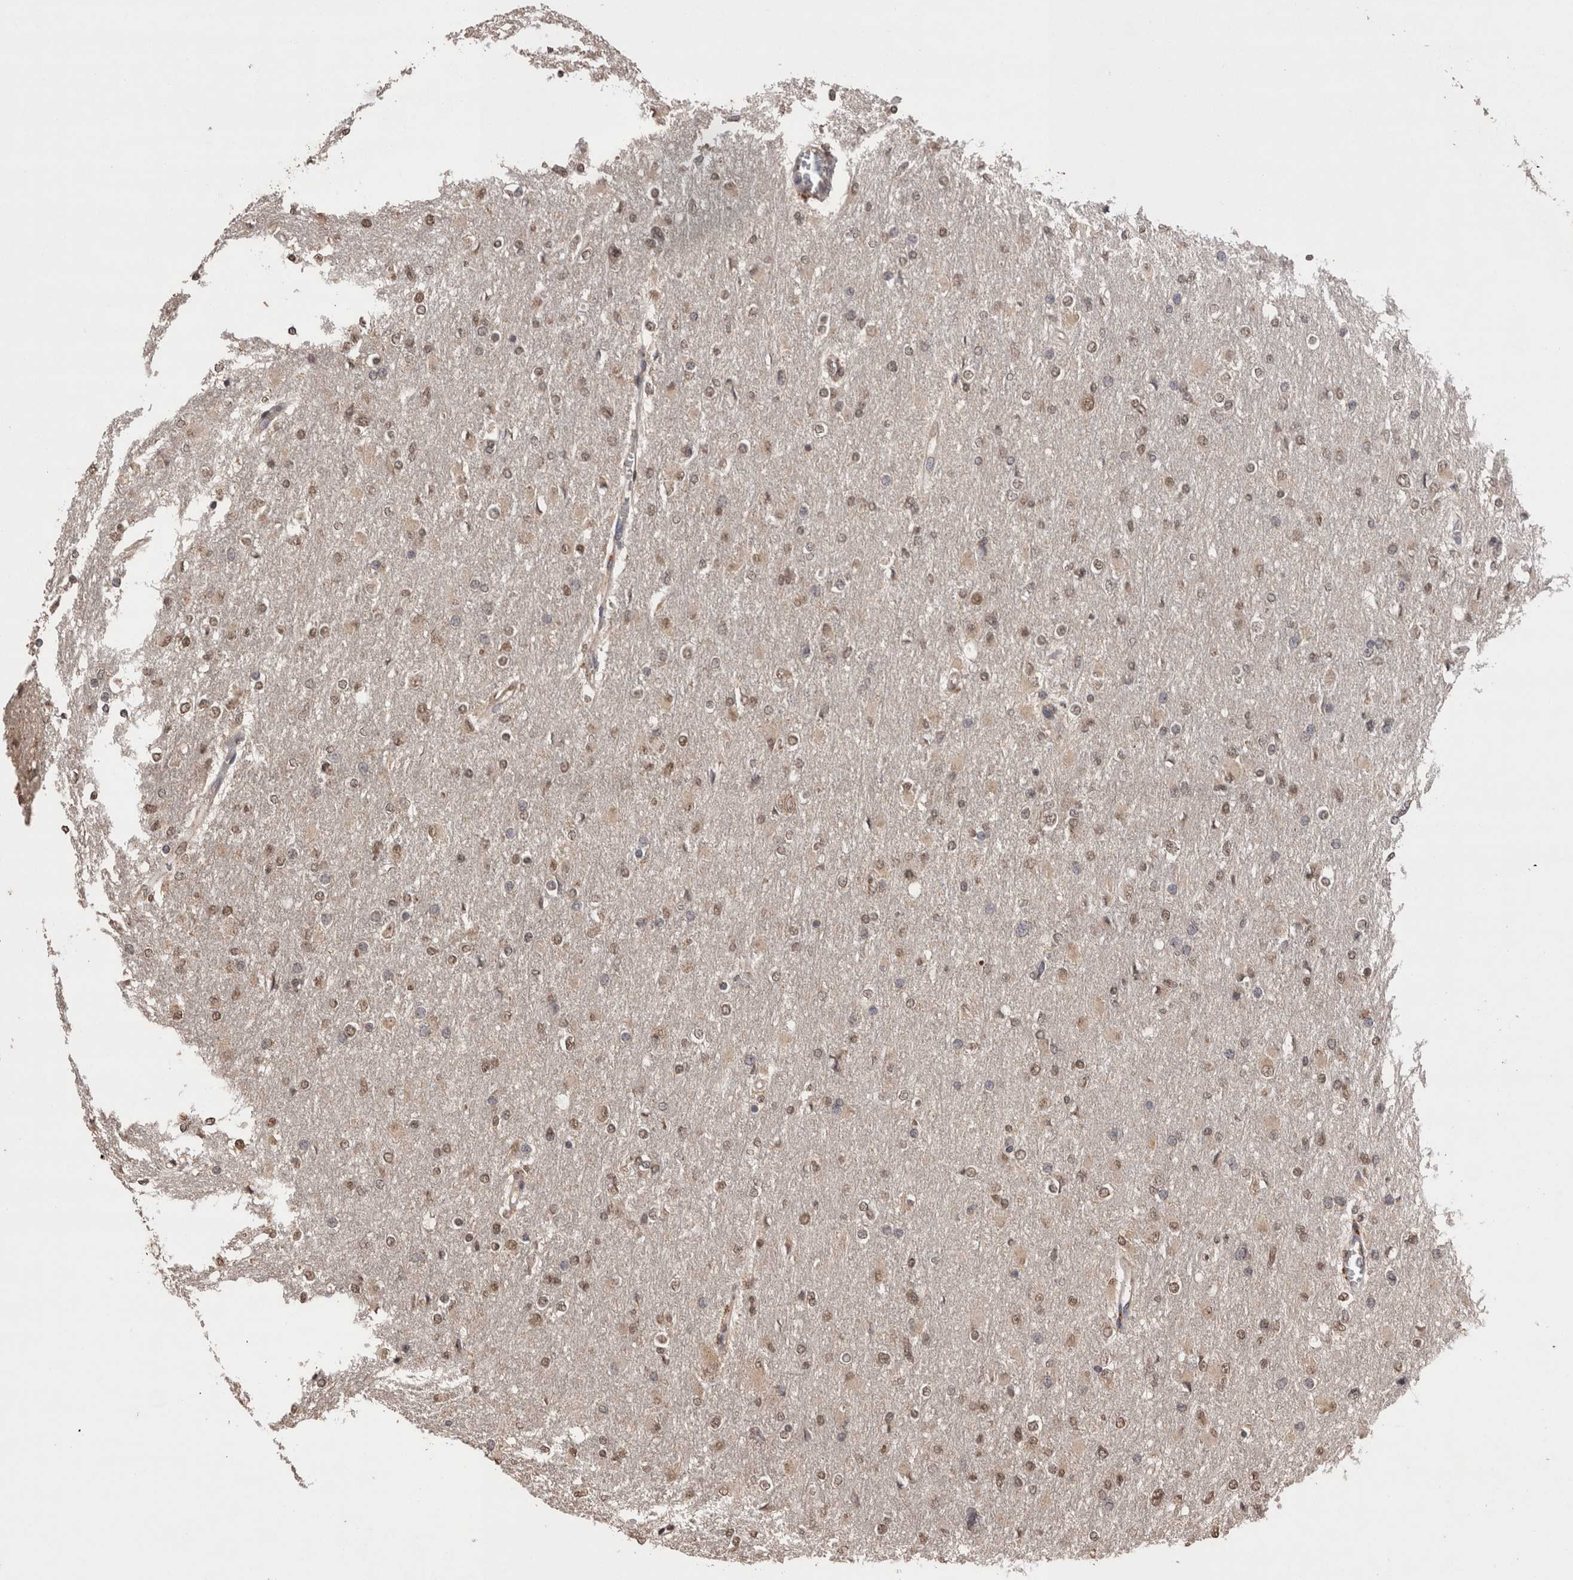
{"staining": {"intensity": "weak", "quantity": ">75%", "location": "nuclear"}, "tissue": "glioma", "cell_type": "Tumor cells", "image_type": "cancer", "snomed": [{"axis": "morphology", "description": "Glioma, malignant, High grade"}, {"axis": "topography", "description": "Cerebral cortex"}], "caption": "Immunohistochemical staining of human malignant glioma (high-grade) displays weak nuclear protein positivity in about >75% of tumor cells.", "gene": "GRK5", "patient": {"sex": "female", "age": 36}}